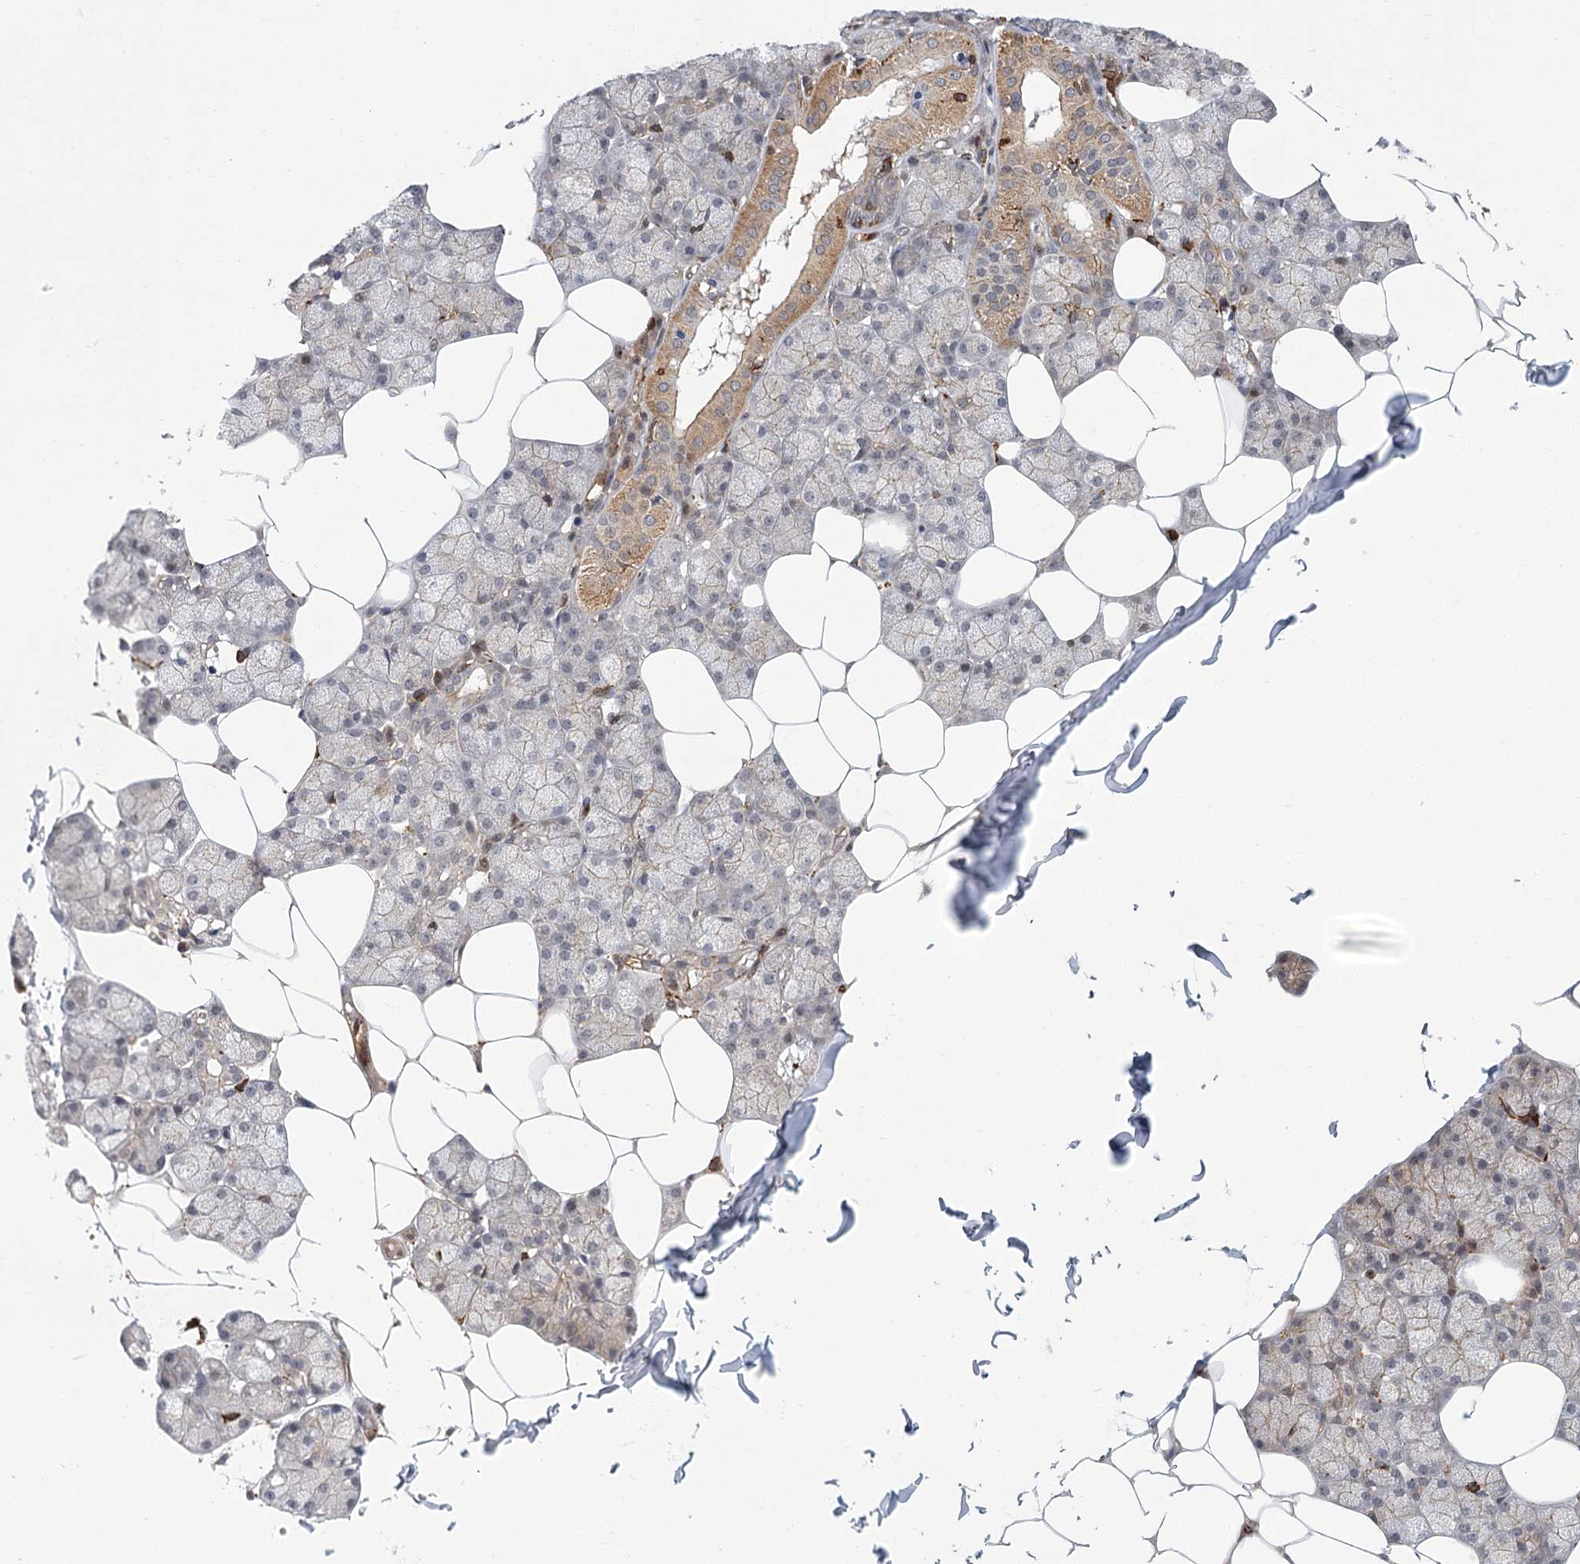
{"staining": {"intensity": "moderate", "quantity": "25%-75%", "location": "cytoplasmic/membranous"}, "tissue": "salivary gland", "cell_type": "Glandular cells", "image_type": "normal", "snomed": [{"axis": "morphology", "description": "Normal tissue, NOS"}, {"axis": "topography", "description": "Salivary gland"}], "caption": "DAB (3,3'-diaminobenzidine) immunohistochemical staining of normal human salivary gland shows moderate cytoplasmic/membranous protein positivity in about 25%-75% of glandular cells.", "gene": "MEPE", "patient": {"sex": "male", "age": 62}}